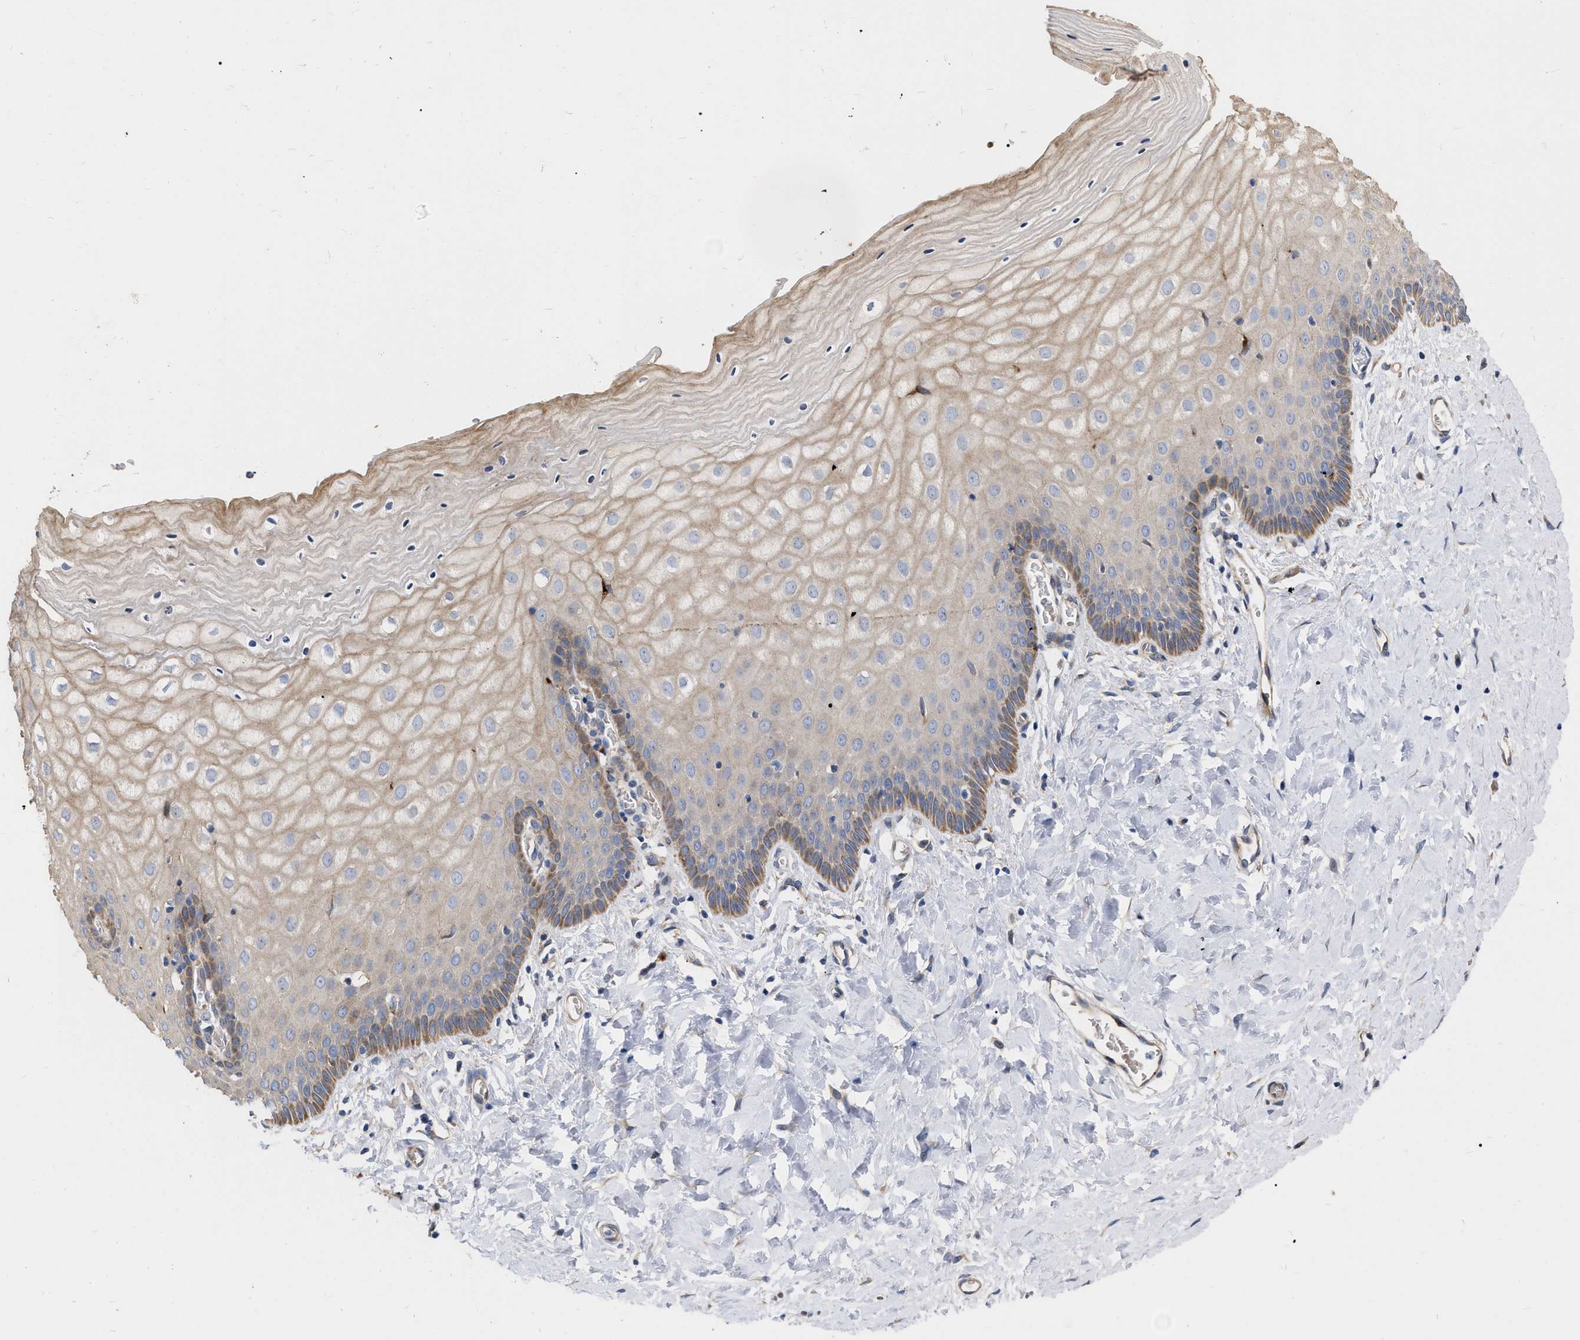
{"staining": {"intensity": "weak", "quantity": "25%-75%", "location": "cytoplasmic/membranous"}, "tissue": "cervix", "cell_type": "Glandular cells", "image_type": "normal", "snomed": [{"axis": "morphology", "description": "Normal tissue, NOS"}, {"axis": "topography", "description": "Cervix"}], "caption": "IHC photomicrograph of benign cervix stained for a protein (brown), which shows low levels of weak cytoplasmic/membranous staining in approximately 25%-75% of glandular cells.", "gene": "MLST8", "patient": {"sex": "female", "age": 55}}